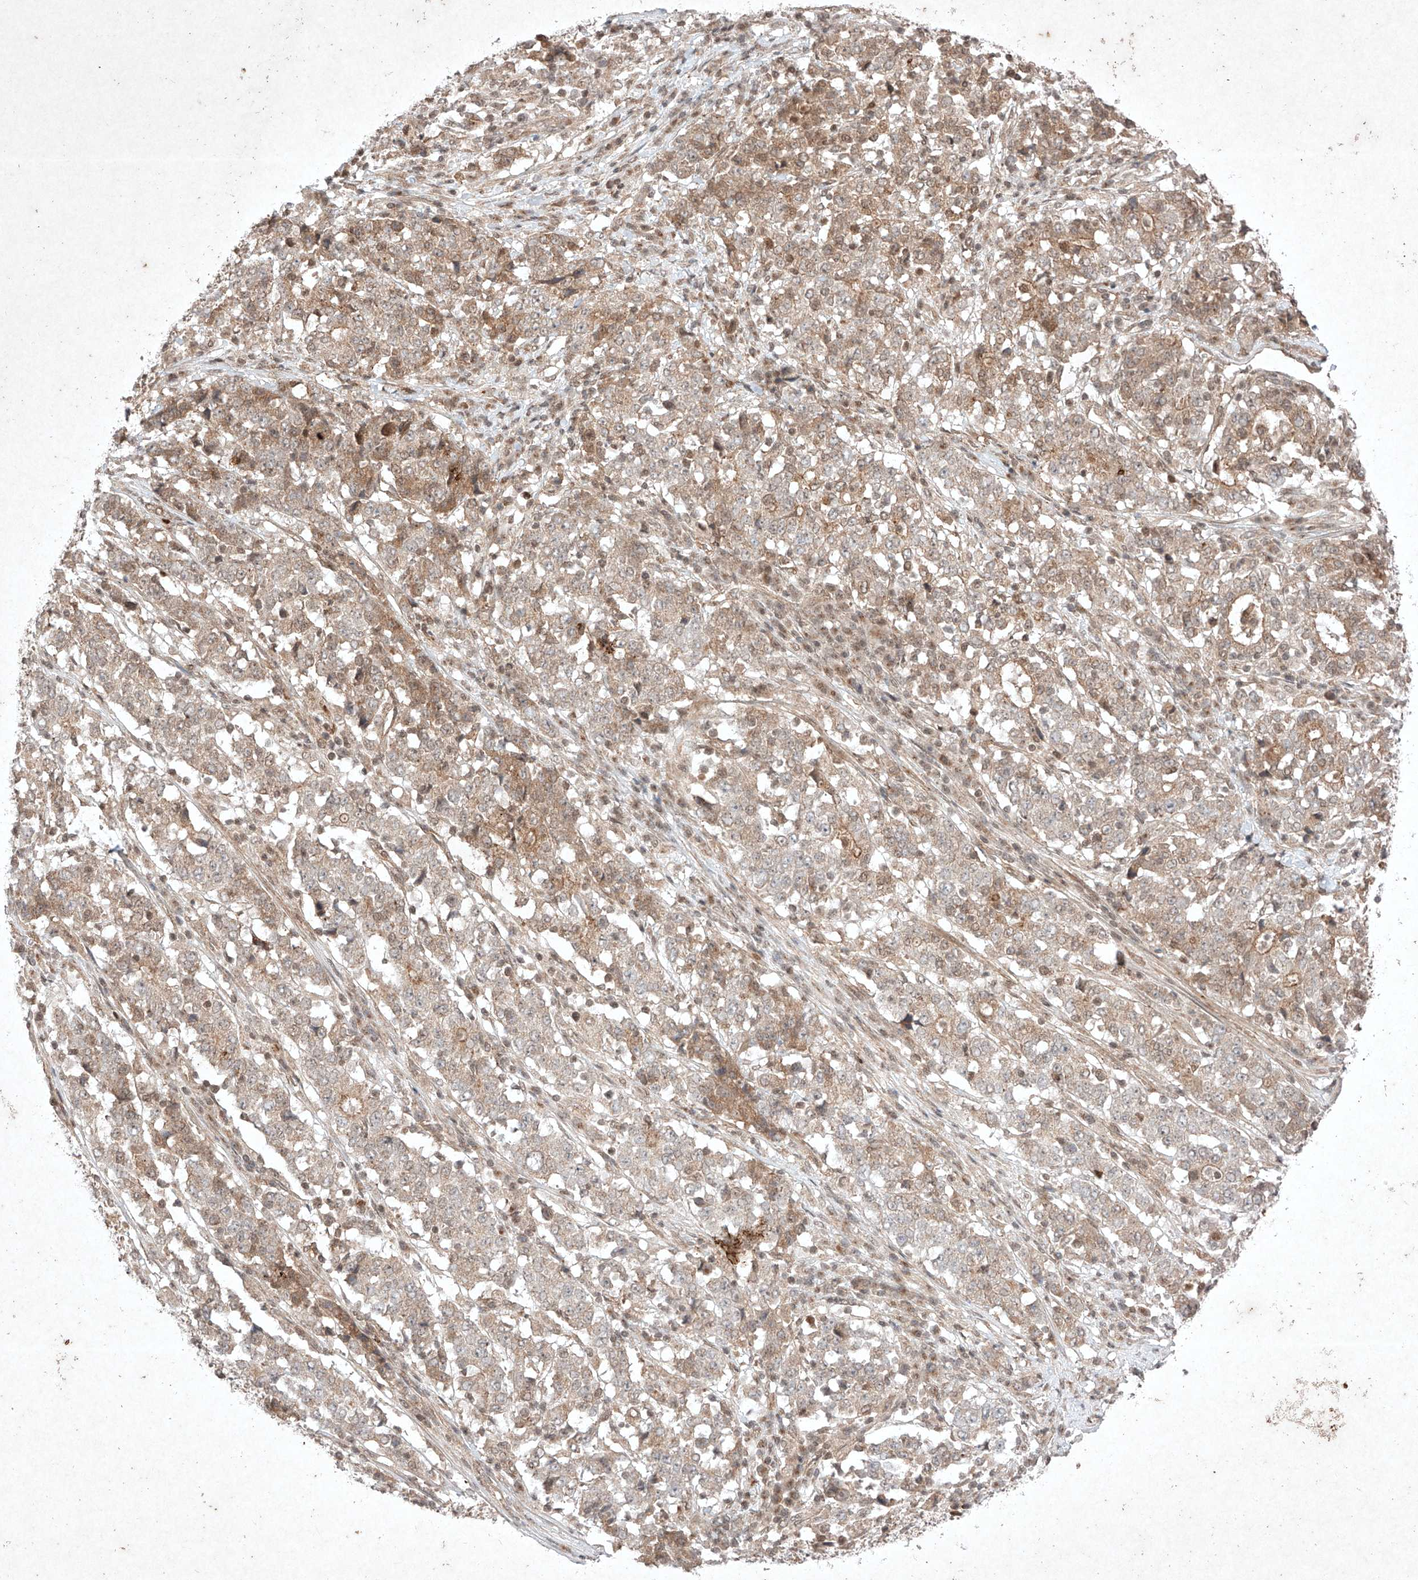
{"staining": {"intensity": "weak", "quantity": "25%-75%", "location": "cytoplasmic/membranous"}, "tissue": "stomach cancer", "cell_type": "Tumor cells", "image_type": "cancer", "snomed": [{"axis": "morphology", "description": "Adenocarcinoma, NOS"}, {"axis": "topography", "description": "Stomach"}], "caption": "Stomach cancer was stained to show a protein in brown. There is low levels of weak cytoplasmic/membranous staining in about 25%-75% of tumor cells. (DAB (3,3'-diaminobenzidine) = brown stain, brightfield microscopy at high magnification).", "gene": "RNF31", "patient": {"sex": "male", "age": 59}}